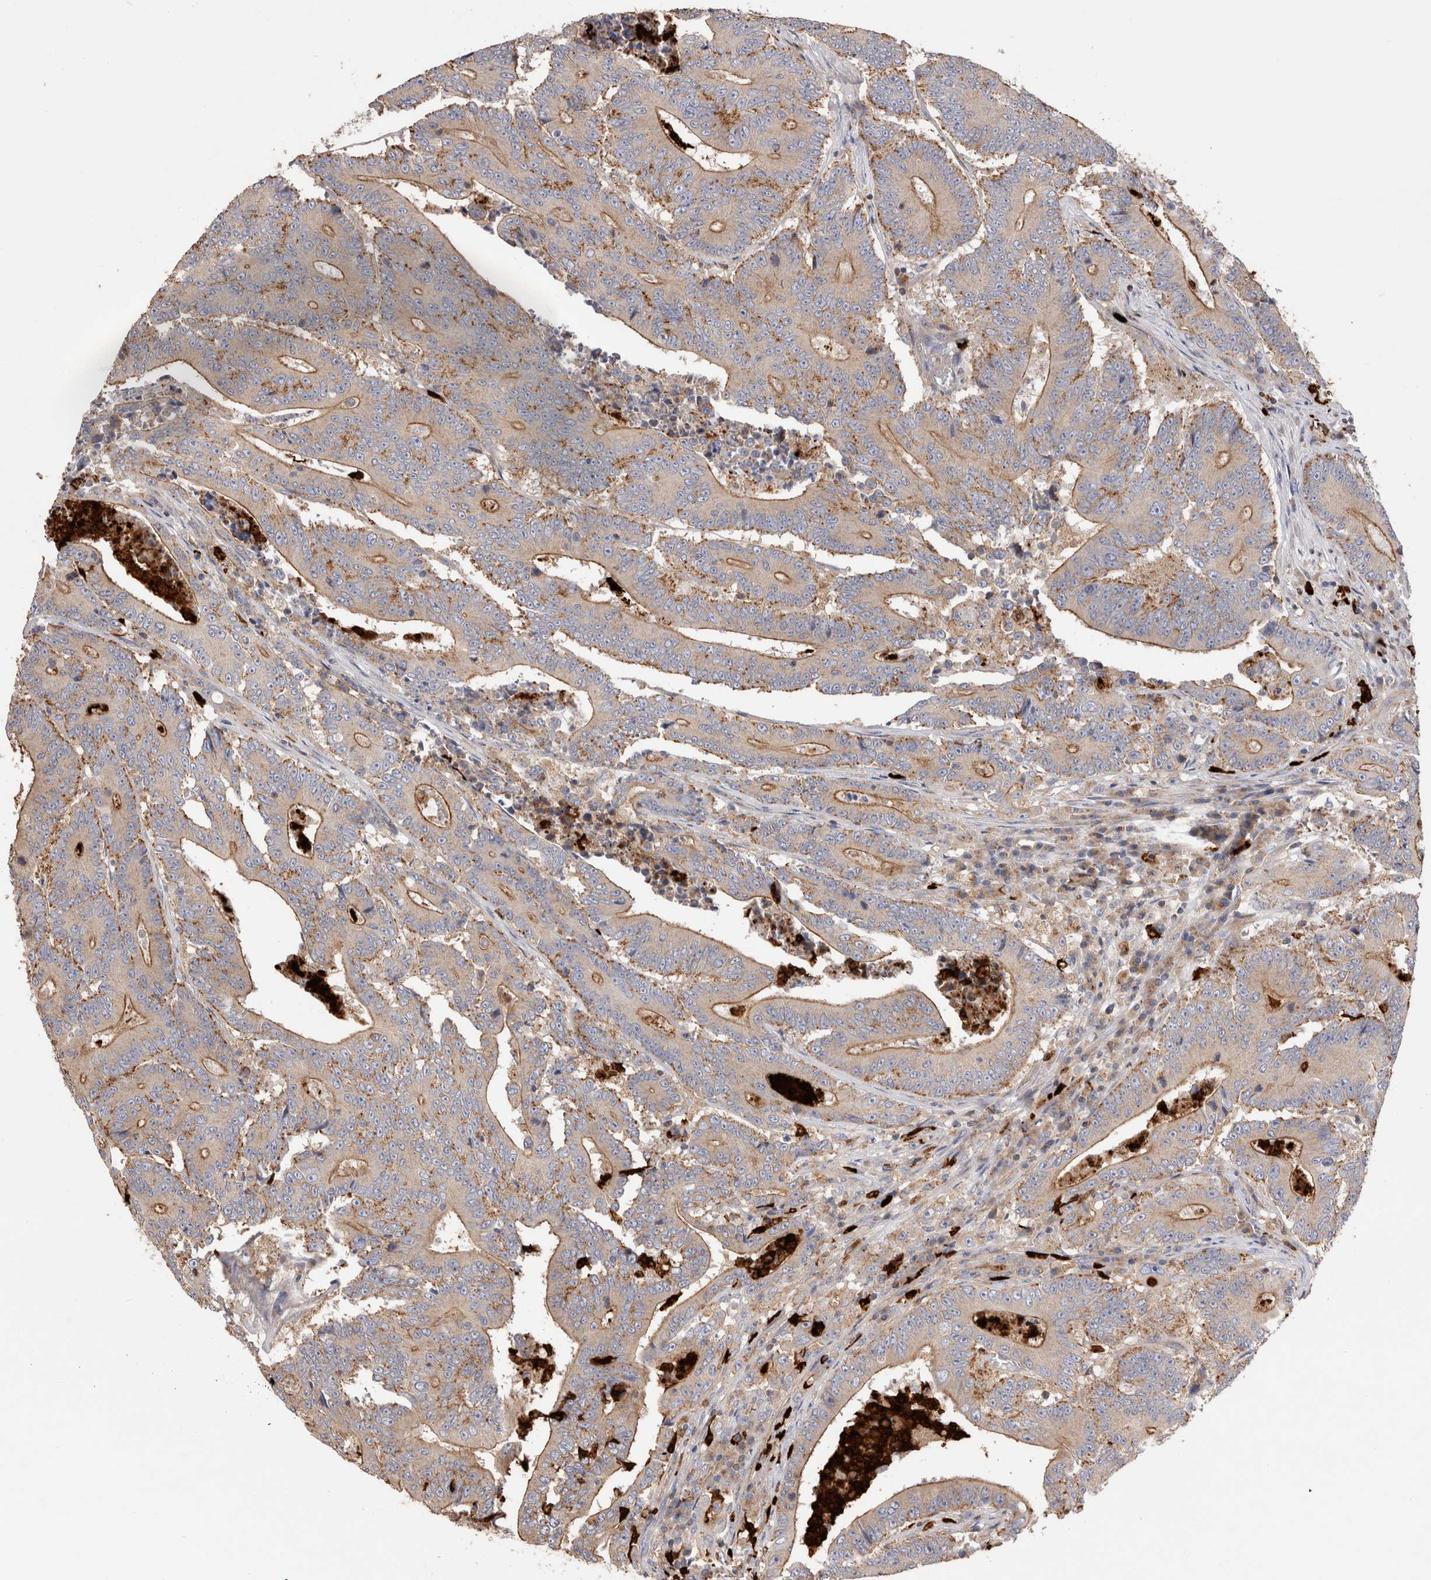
{"staining": {"intensity": "weak", "quantity": "25%-75%", "location": "cytoplasmic/membranous"}, "tissue": "colorectal cancer", "cell_type": "Tumor cells", "image_type": "cancer", "snomed": [{"axis": "morphology", "description": "Adenocarcinoma, NOS"}, {"axis": "topography", "description": "Colon"}], "caption": "Immunohistochemical staining of human colorectal adenocarcinoma reveals weak cytoplasmic/membranous protein expression in about 25%-75% of tumor cells. The protein is stained brown, and the nuclei are stained in blue (DAB IHC with brightfield microscopy, high magnification).", "gene": "NXT2", "patient": {"sex": "male", "age": 83}}